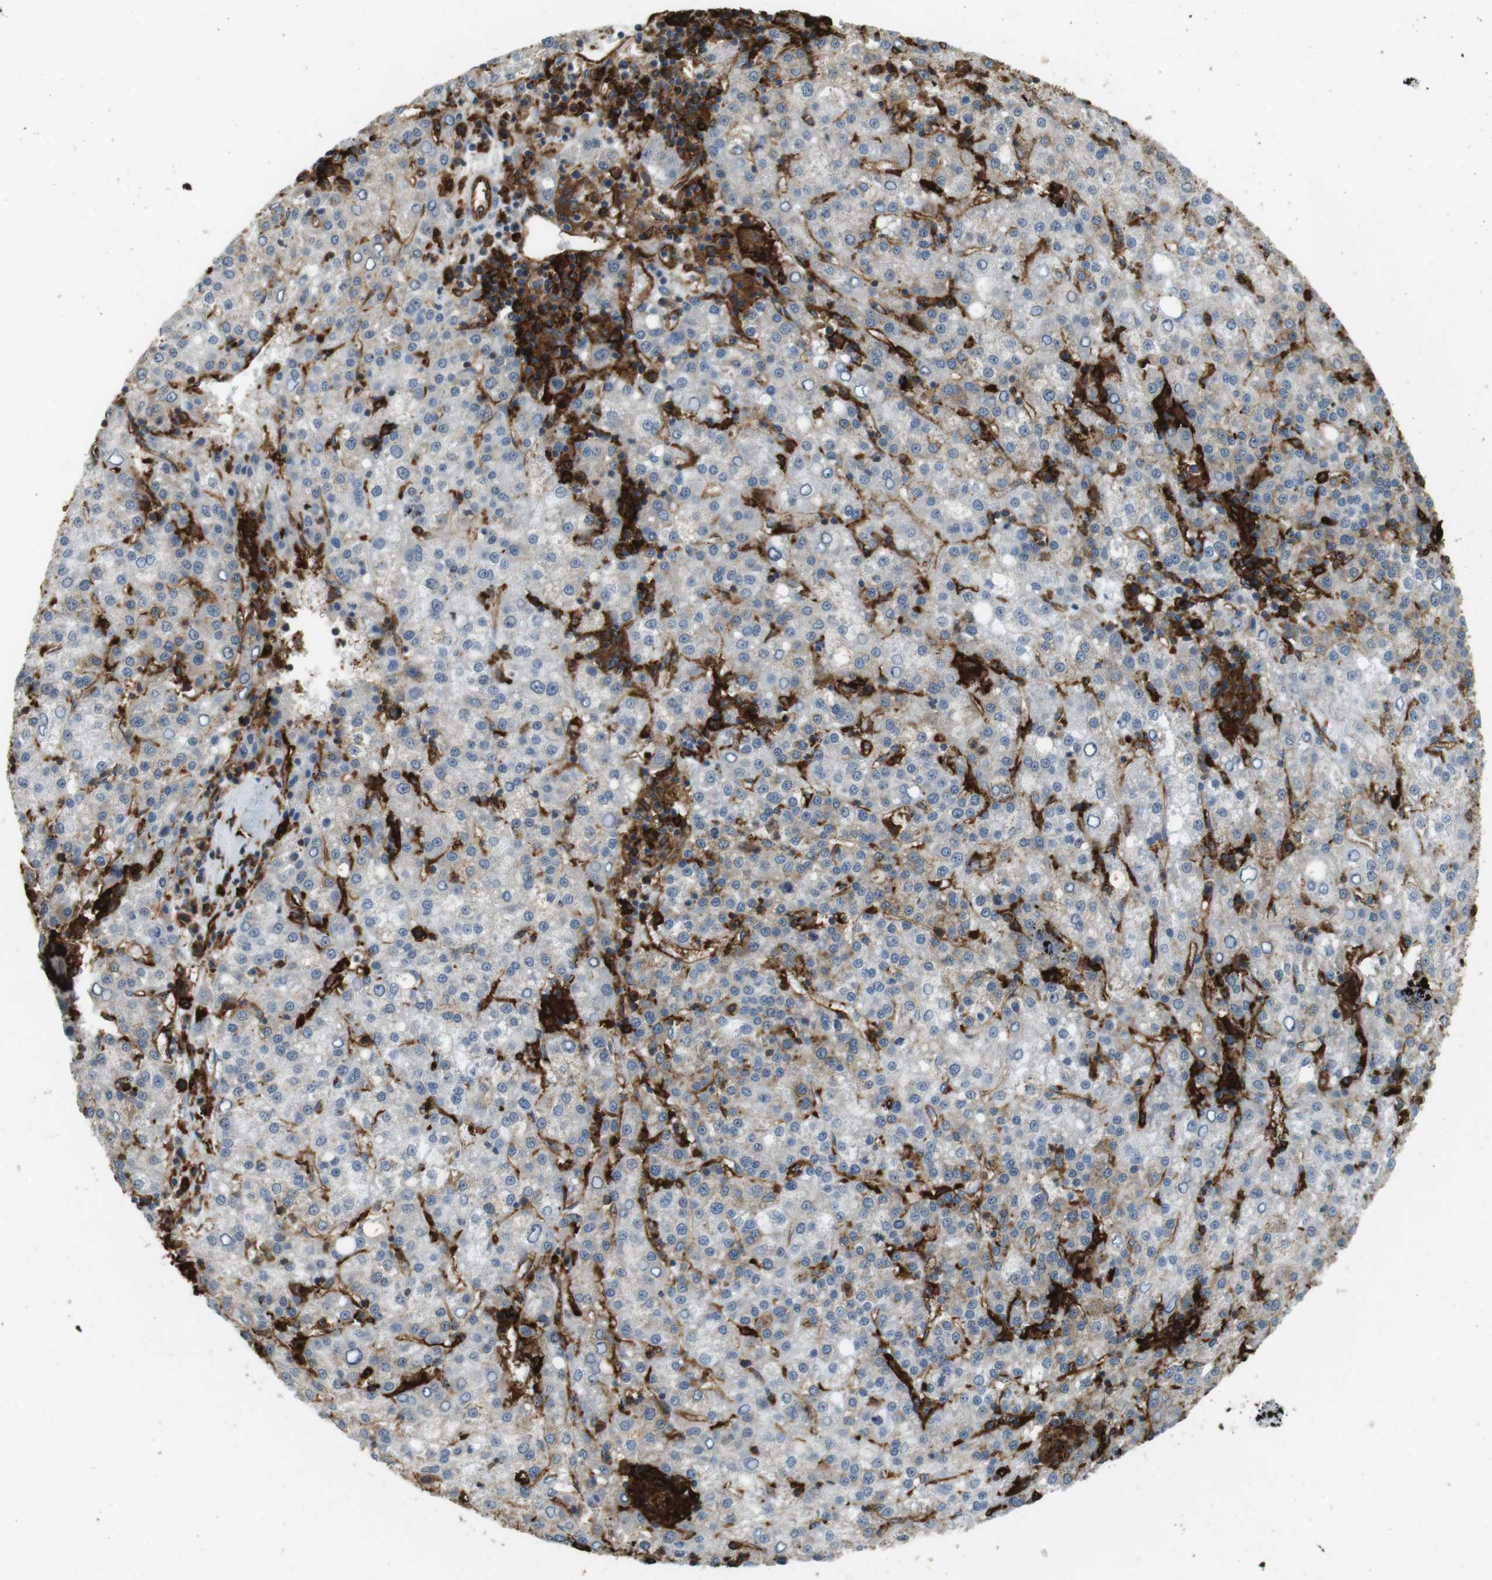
{"staining": {"intensity": "negative", "quantity": "none", "location": "none"}, "tissue": "liver cancer", "cell_type": "Tumor cells", "image_type": "cancer", "snomed": [{"axis": "morphology", "description": "Carcinoma, Hepatocellular, NOS"}, {"axis": "topography", "description": "Liver"}], "caption": "This is an immunohistochemistry (IHC) image of hepatocellular carcinoma (liver). There is no expression in tumor cells.", "gene": "HLA-DRA", "patient": {"sex": "female", "age": 58}}